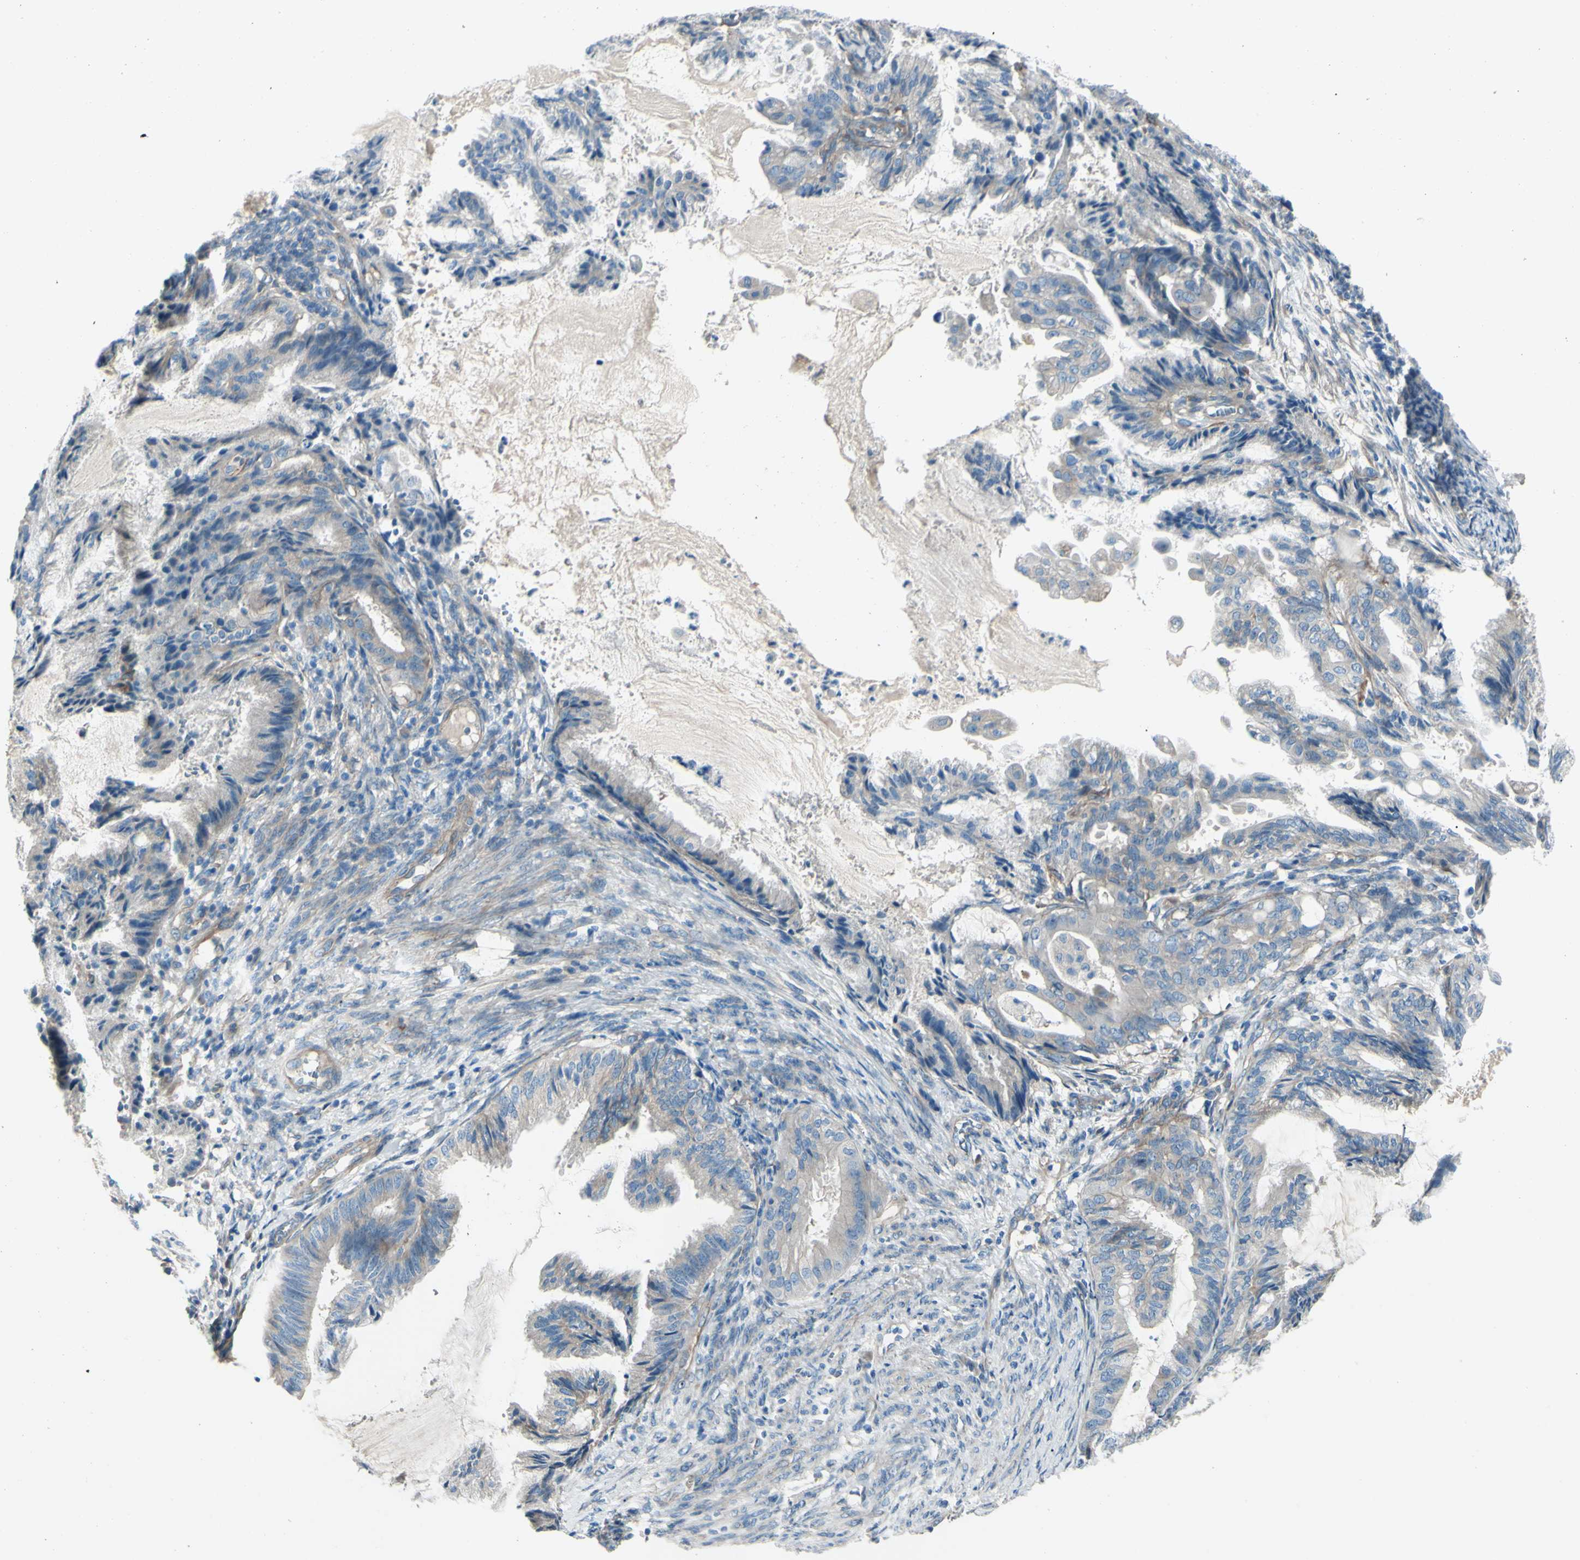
{"staining": {"intensity": "weak", "quantity": ">75%", "location": "cytoplasmic/membranous"}, "tissue": "endometrial cancer", "cell_type": "Tumor cells", "image_type": "cancer", "snomed": [{"axis": "morphology", "description": "Adenocarcinoma, NOS"}, {"axis": "topography", "description": "Endometrium"}], "caption": "Tumor cells display low levels of weak cytoplasmic/membranous staining in approximately >75% of cells in human endometrial cancer (adenocarcinoma).", "gene": "PCDHGA2", "patient": {"sex": "female", "age": 86}}